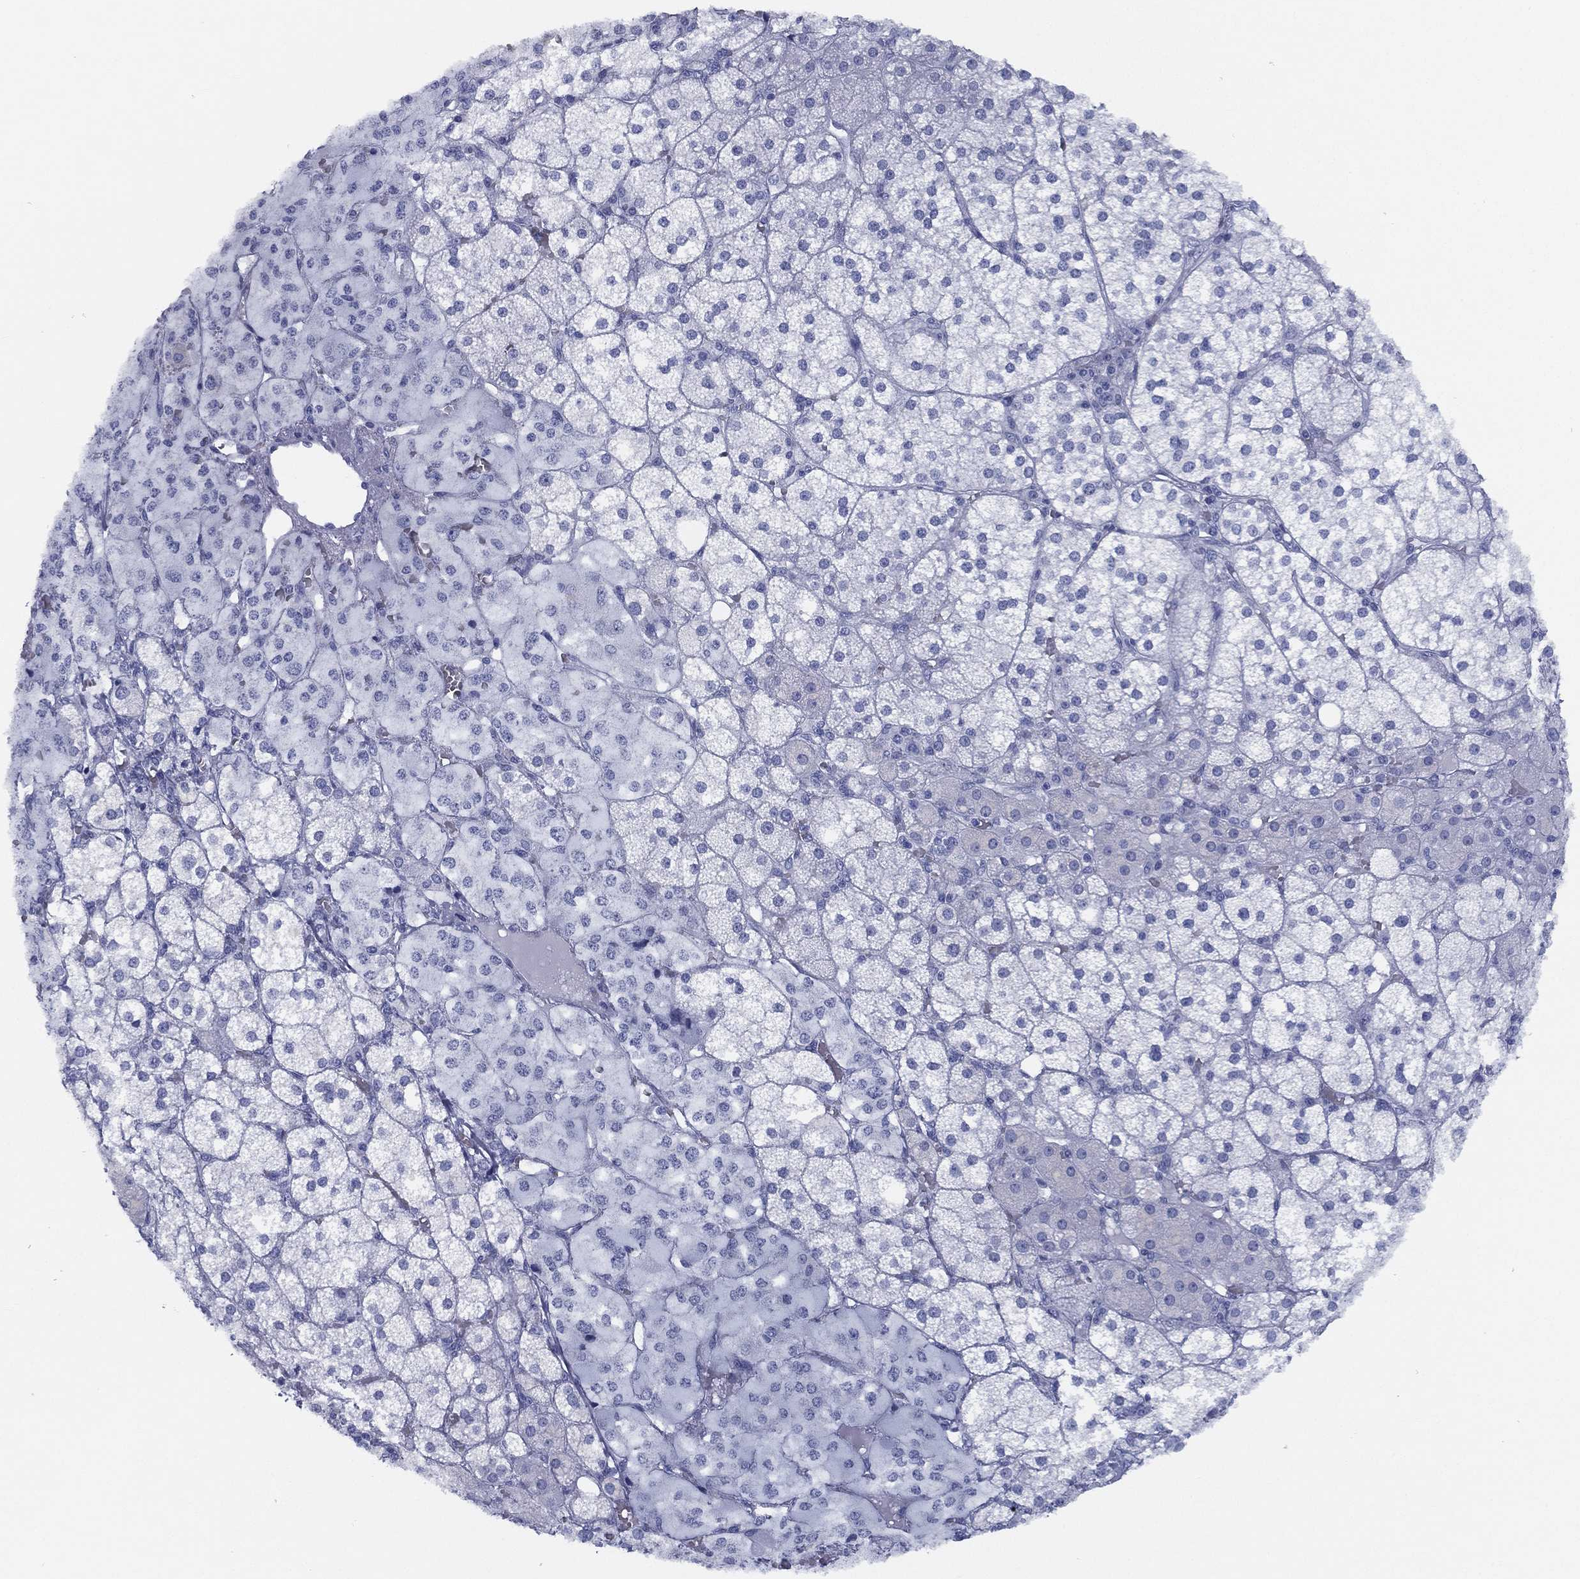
{"staining": {"intensity": "negative", "quantity": "none", "location": "none"}, "tissue": "adrenal gland", "cell_type": "Glandular cells", "image_type": "normal", "snomed": [{"axis": "morphology", "description": "Normal tissue, NOS"}, {"axis": "topography", "description": "Adrenal gland"}], "caption": "A high-resolution photomicrograph shows IHC staining of benign adrenal gland, which displays no significant positivity in glandular cells.", "gene": "TMEM252", "patient": {"sex": "male", "age": 53}}